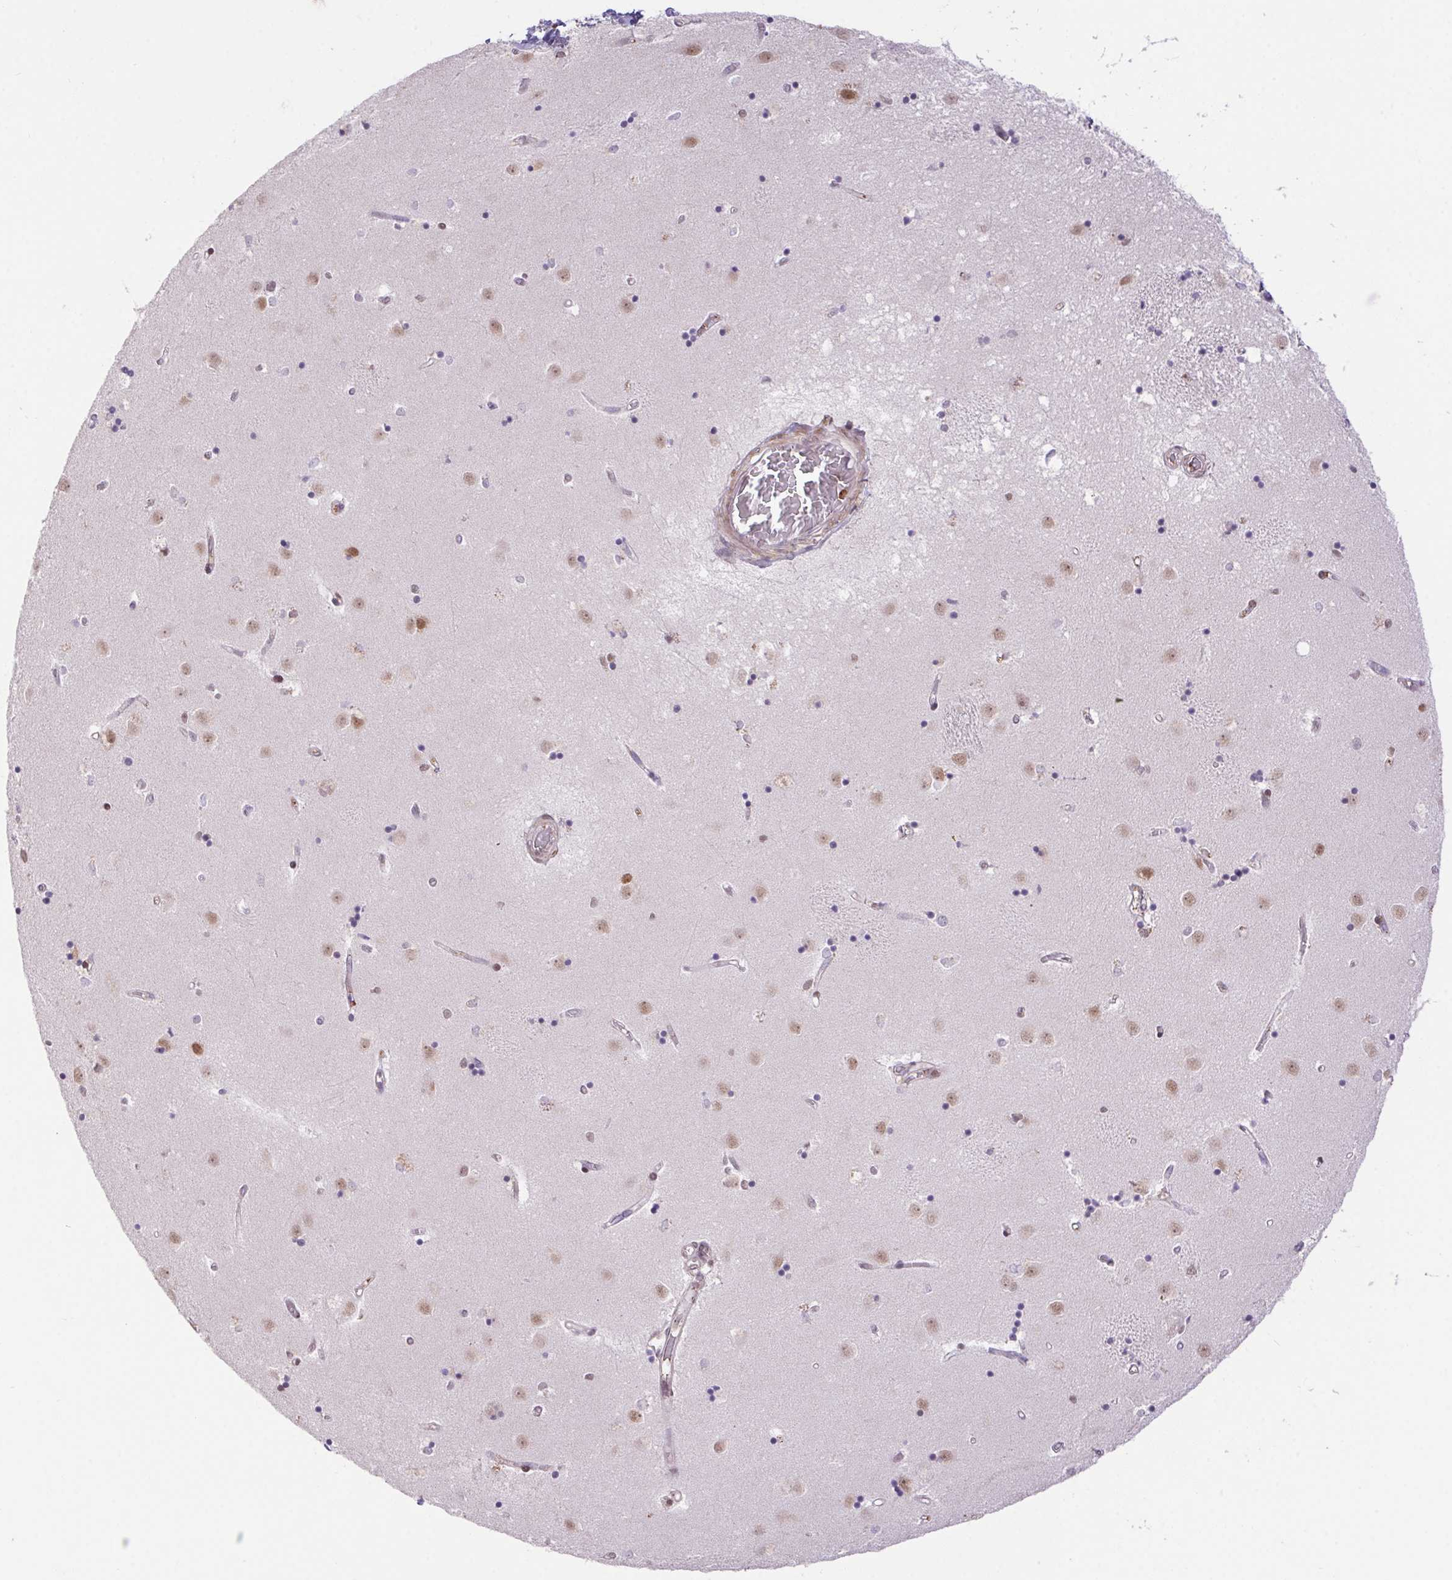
{"staining": {"intensity": "weak", "quantity": "25%-75%", "location": "nuclear"}, "tissue": "caudate", "cell_type": "Glial cells", "image_type": "normal", "snomed": [{"axis": "morphology", "description": "Normal tissue, NOS"}, {"axis": "topography", "description": "Lateral ventricle wall"}], "caption": "Caudate stained with a brown dye reveals weak nuclear positive positivity in about 25%-75% of glial cells.", "gene": "DDX17", "patient": {"sex": "male", "age": 54}}